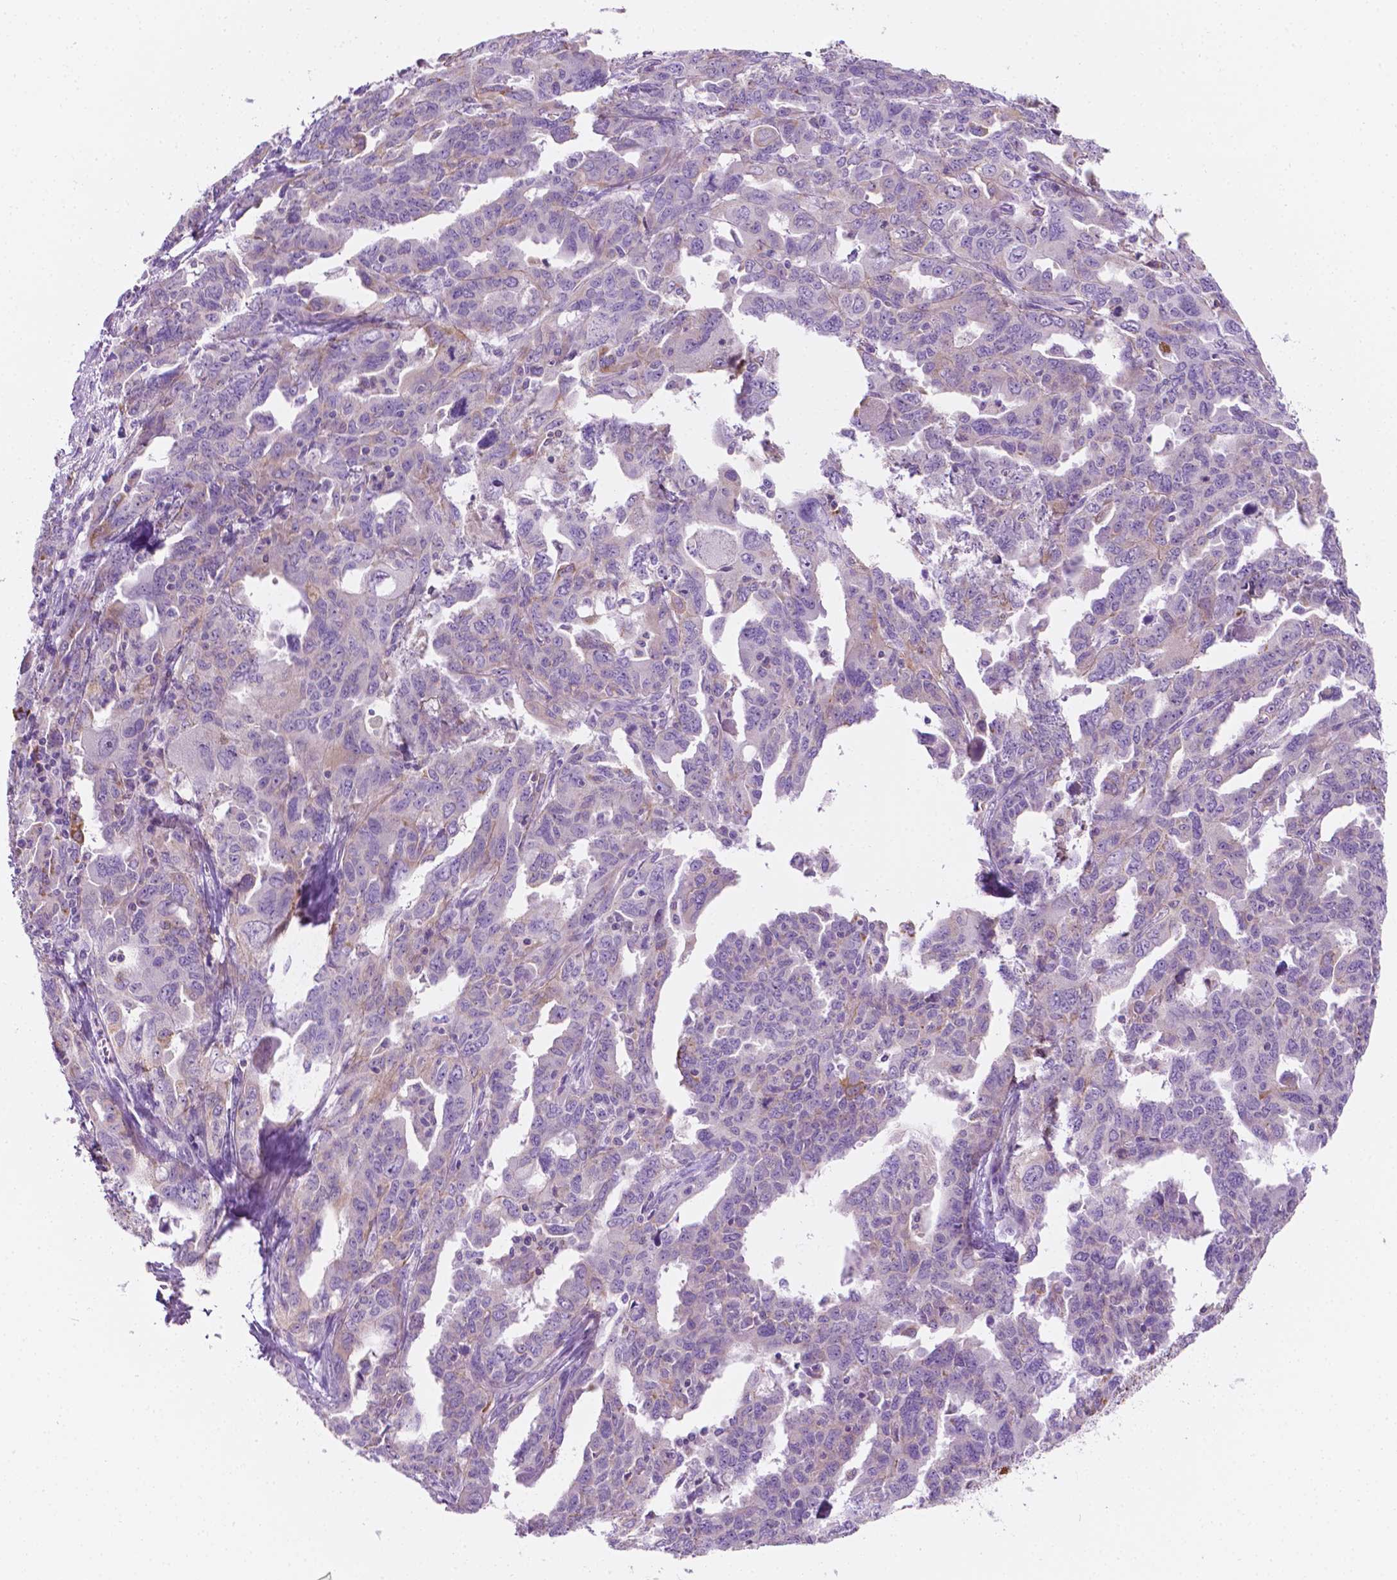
{"staining": {"intensity": "negative", "quantity": "none", "location": "none"}, "tissue": "ovarian cancer", "cell_type": "Tumor cells", "image_type": "cancer", "snomed": [{"axis": "morphology", "description": "Adenocarcinoma, NOS"}, {"axis": "morphology", "description": "Carcinoma, endometroid"}, {"axis": "topography", "description": "Ovary"}], "caption": "Ovarian adenocarcinoma was stained to show a protein in brown. There is no significant staining in tumor cells. Nuclei are stained in blue.", "gene": "NOS1AP", "patient": {"sex": "female", "age": 72}}